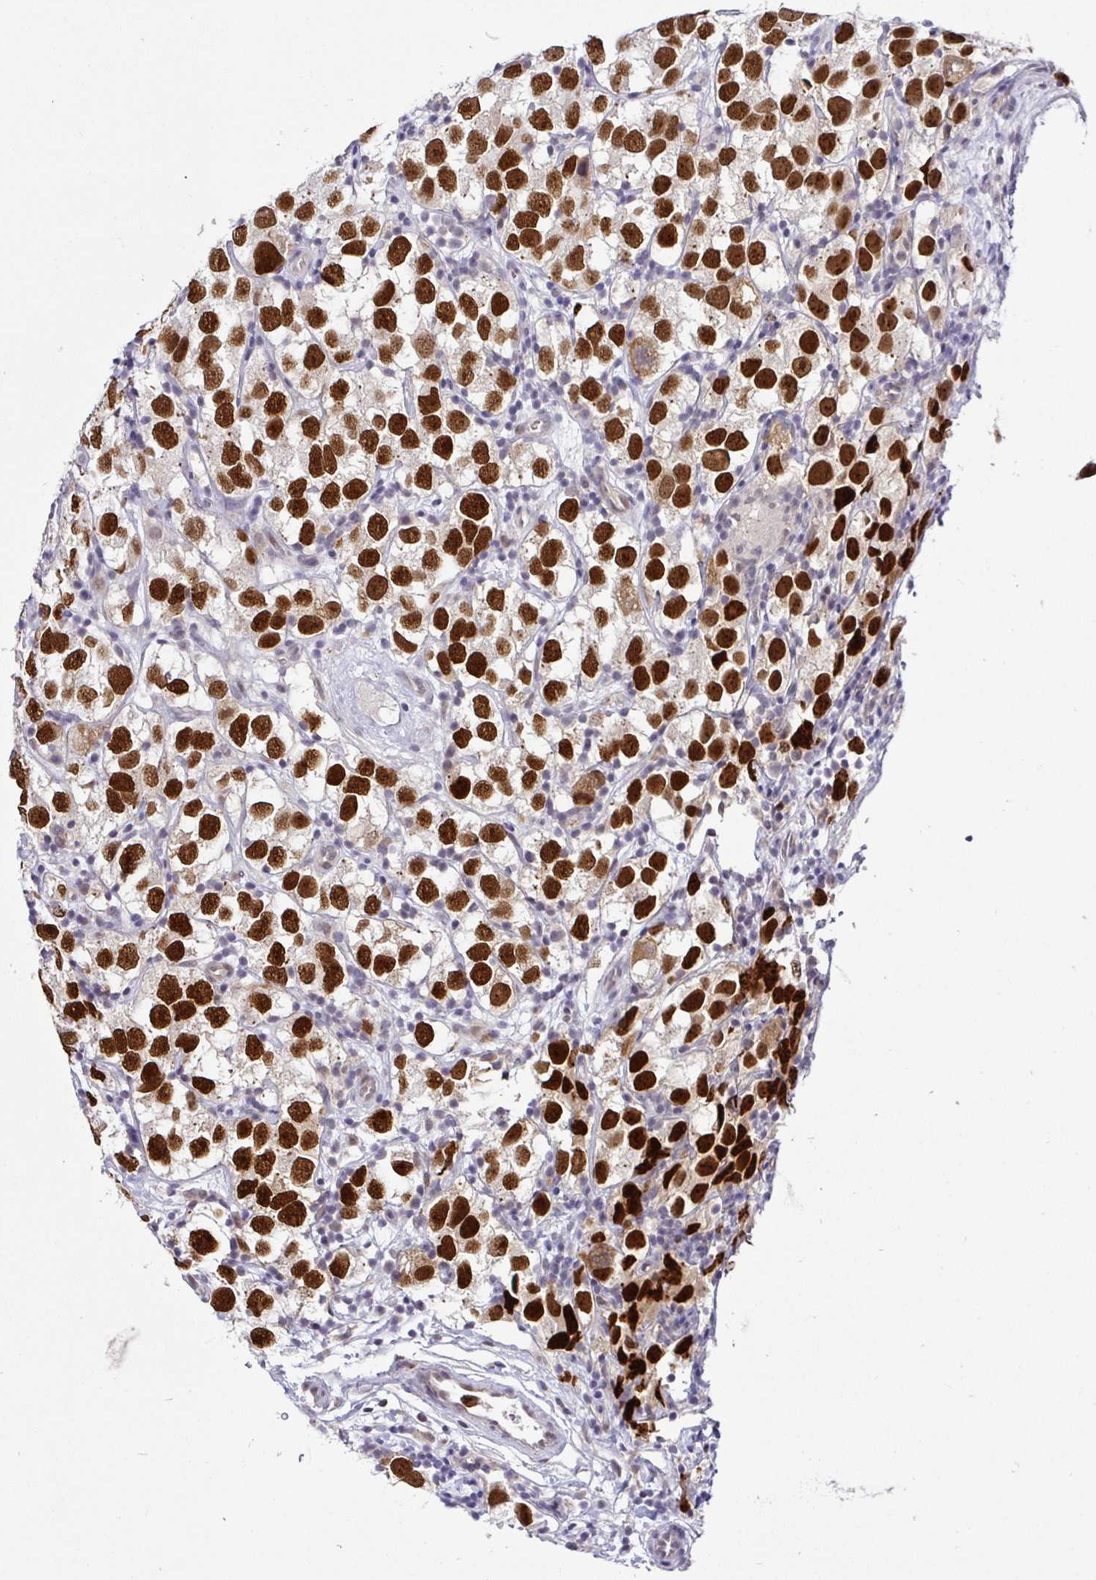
{"staining": {"intensity": "strong", "quantity": ">75%", "location": "nuclear"}, "tissue": "testis cancer", "cell_type": "Tumor cells", "image_type": "cancer", "snomed": [{"axis": "morphology", "description": "Seminoma, NOS"}, {"axis": "topography", "description": "Testis"}], "caption": "Testis seminoma stained for a protein (brown) reveals strong nuclear positive positivity in about >75% of tumor cells.", "gene": "NUP188", "patient": {"sex": "male", "age": 26}}